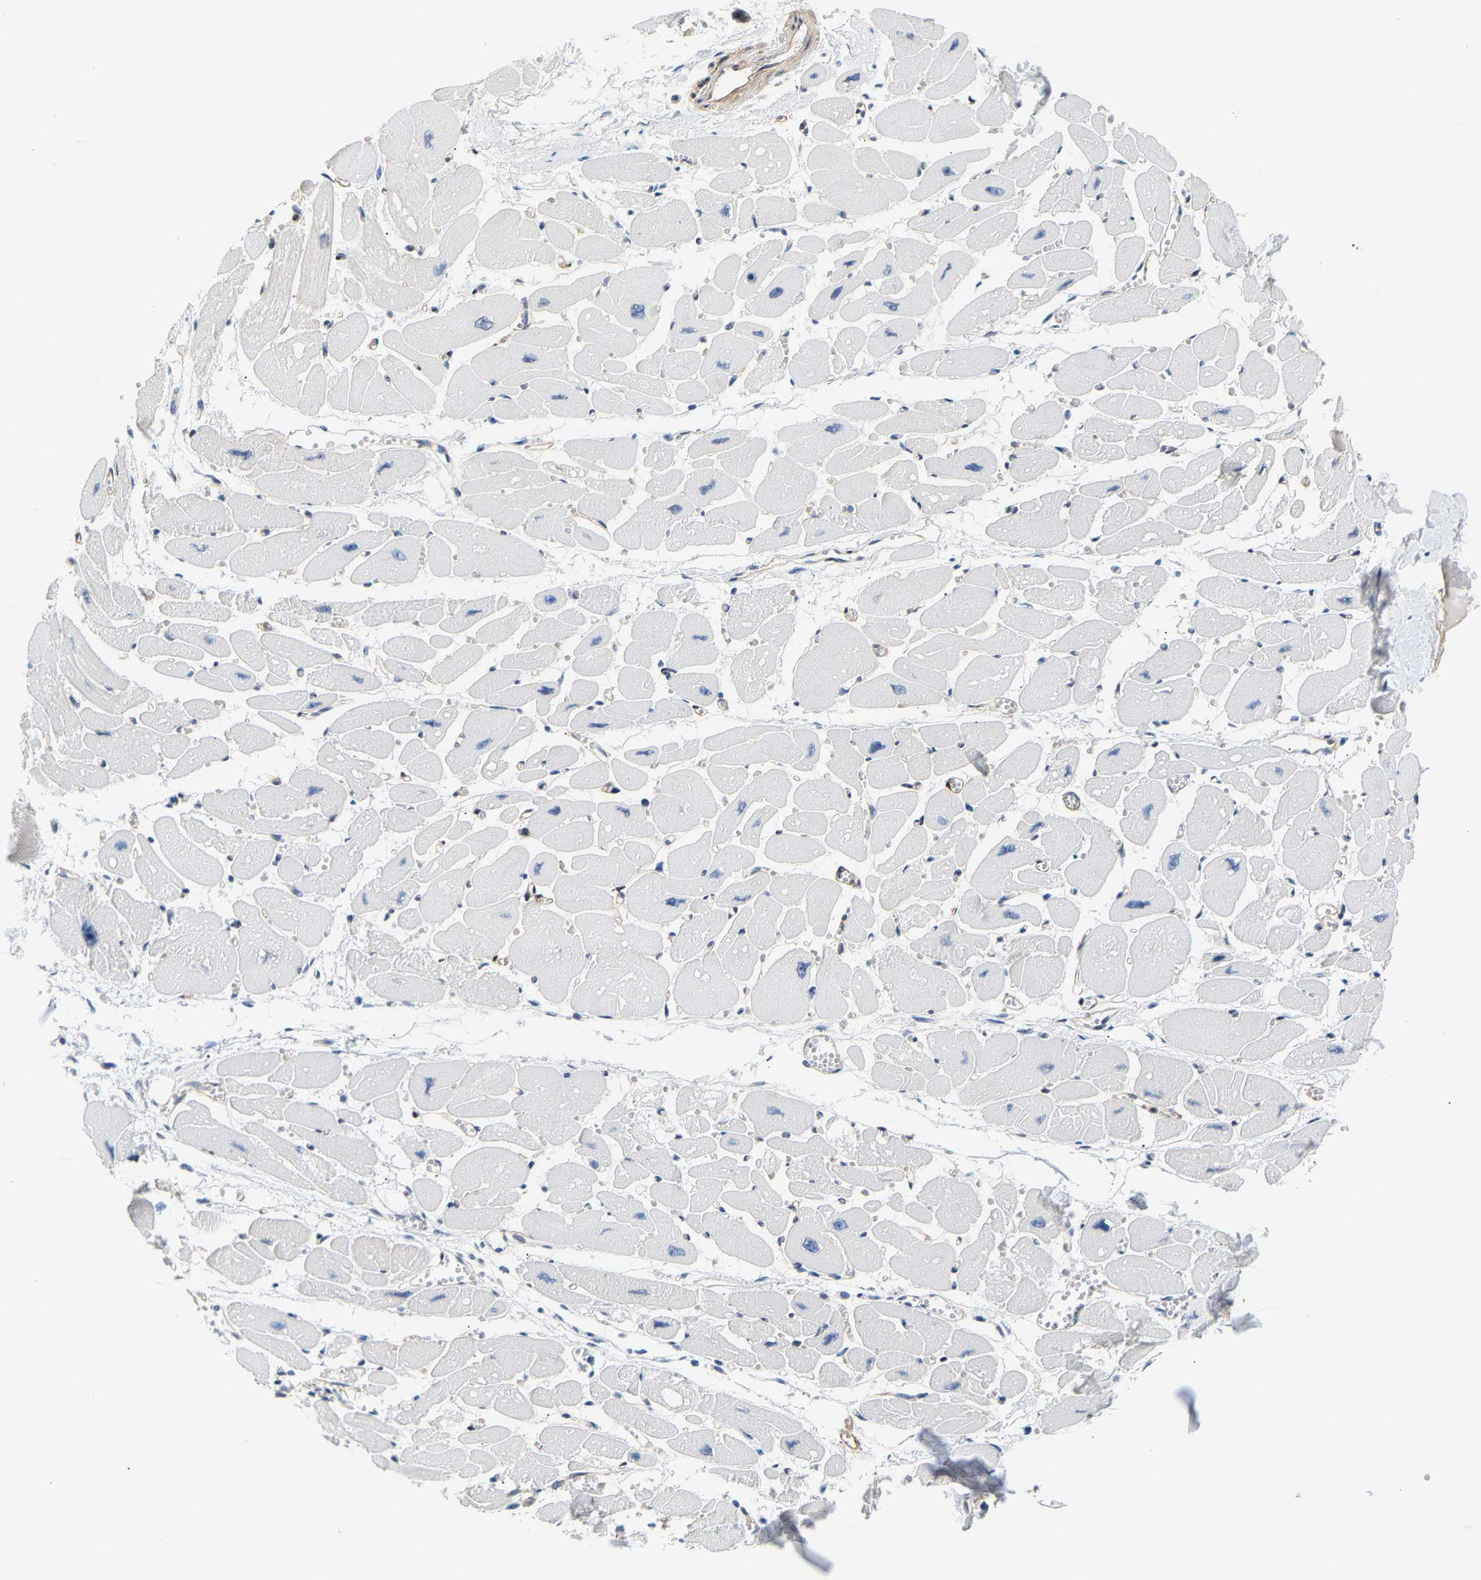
{"staining": {"intensity": "negative", "quantity": "none", "location": "none"}, "tissue": "heart muscle", "cell_type": "Cardiomyocytes", "image_type": "normal", "snomed": [{"axis": "morphology", "description": "Normal tissue, NOS"}, {"axis": "topography", "description": "Heart"}], "caption": "A high-resolution histopathology image shows immunohistochemistry (IHC) staining of unremarkable heart muscle, which demonstrates no significant staining in cardiomyocytes.", "gene": "PAWR", "patient": {"sex": "female", "age": 54}}